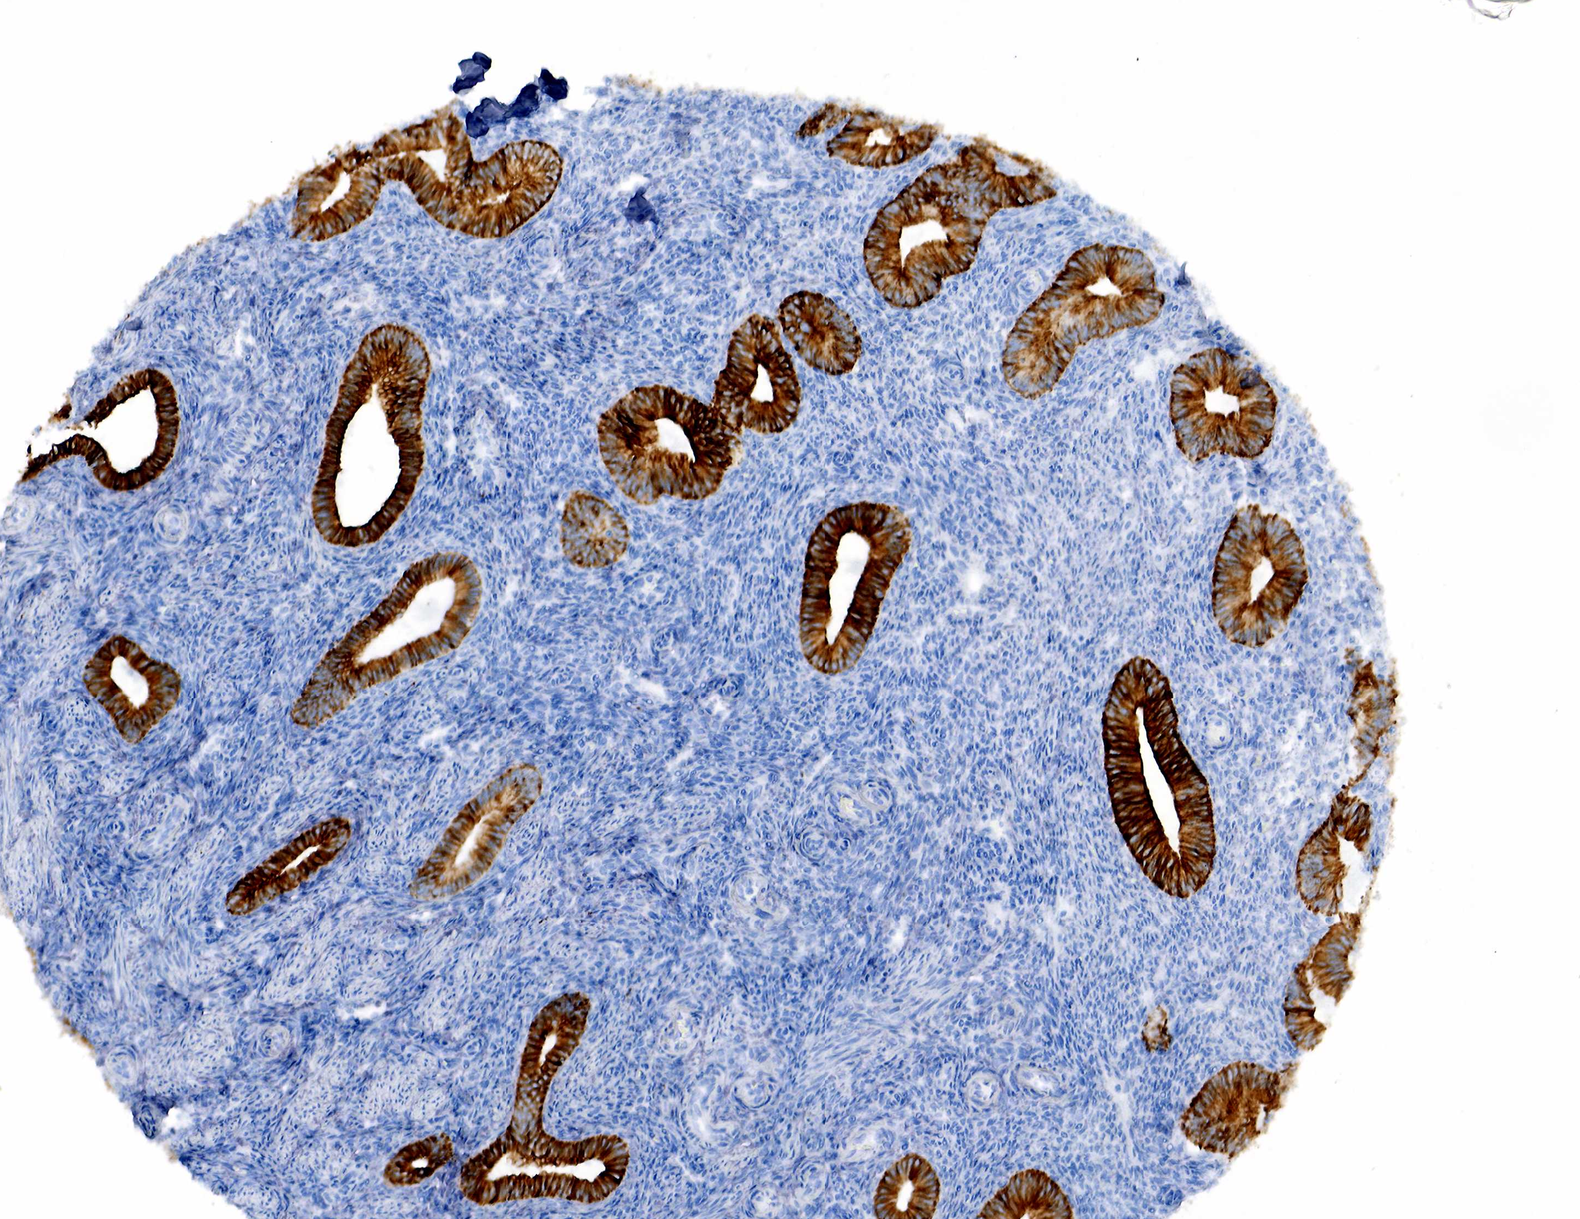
{"staining": {"intensity": "negative", "quantity": "none", "location": "none"}, "tissue": "endometrium", "cell_type": "Cells in endometrial stroma", "image_type": "normal", "snomed": [{"axis": "morphology", "description": "Normal tissue, NOS"}, {"axis": "topography", "description": "Endometrium"}], "caption": "The immunohistochemistry photomicrograph has no significant positivity in cells in endometrial stroma of endometrium.", "gene": "KRT19", "patient": {"sex": "female", "age": 35}}